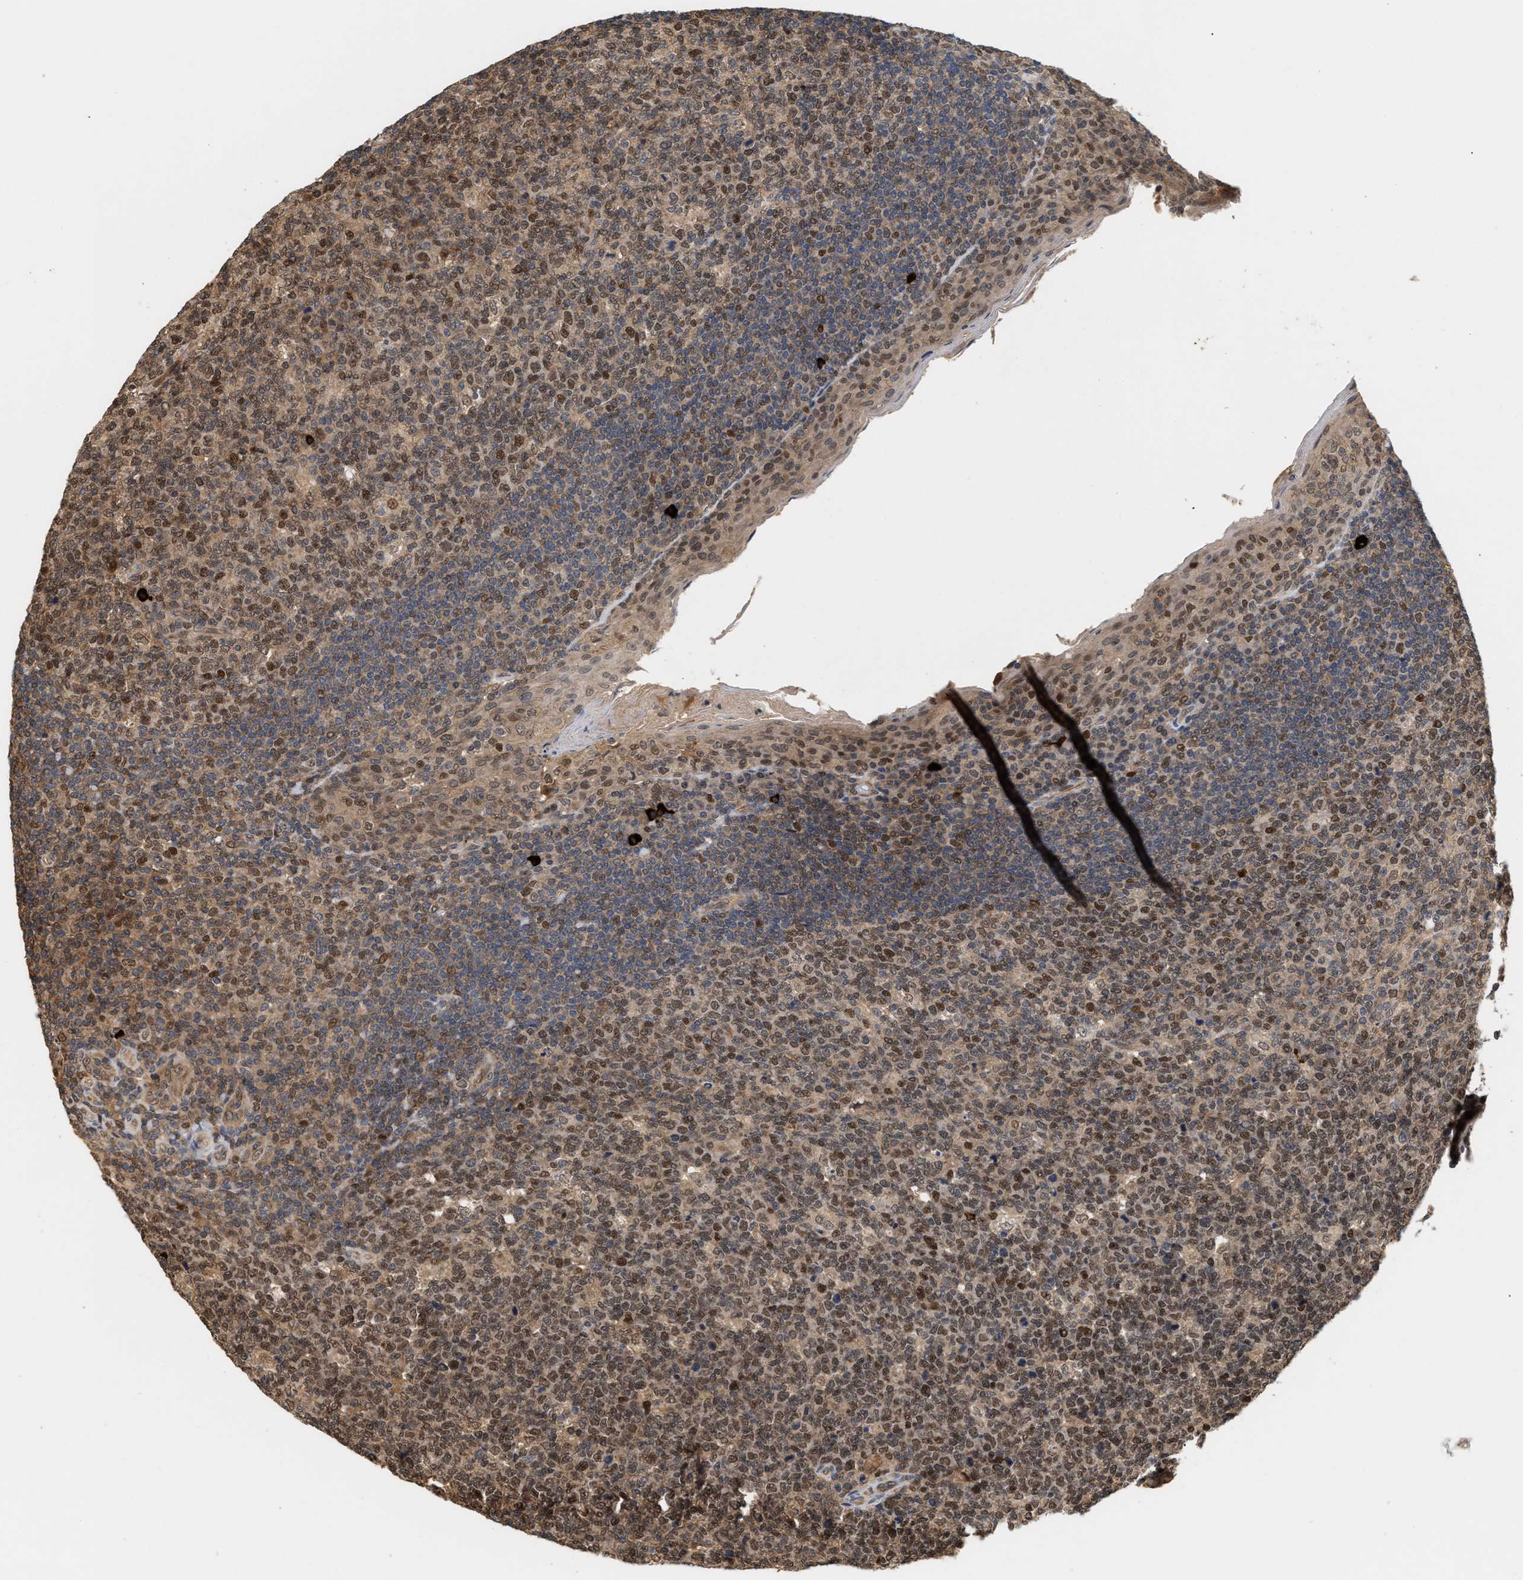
{"staining": {"intensity": "moderate", "quantity": ">75%", "location": "nuclear"}, "tissue": "tonsil", "cell_type": "Germinal center cells", "image_type": "normal", "snomed": [{"axis": "morphology", "description": "Normal tissue, NOS"}, {"axis": "topography", "description": "Tonsil"}], "caption": "Tonsil stained with DAB immunohistochemistry (IHC) exhibits medium levels of moderate nuclear positivity in about >75% of germinal center cells.", "gene": "ABHD5", "patient": {"sex": "male", "age": 17}}